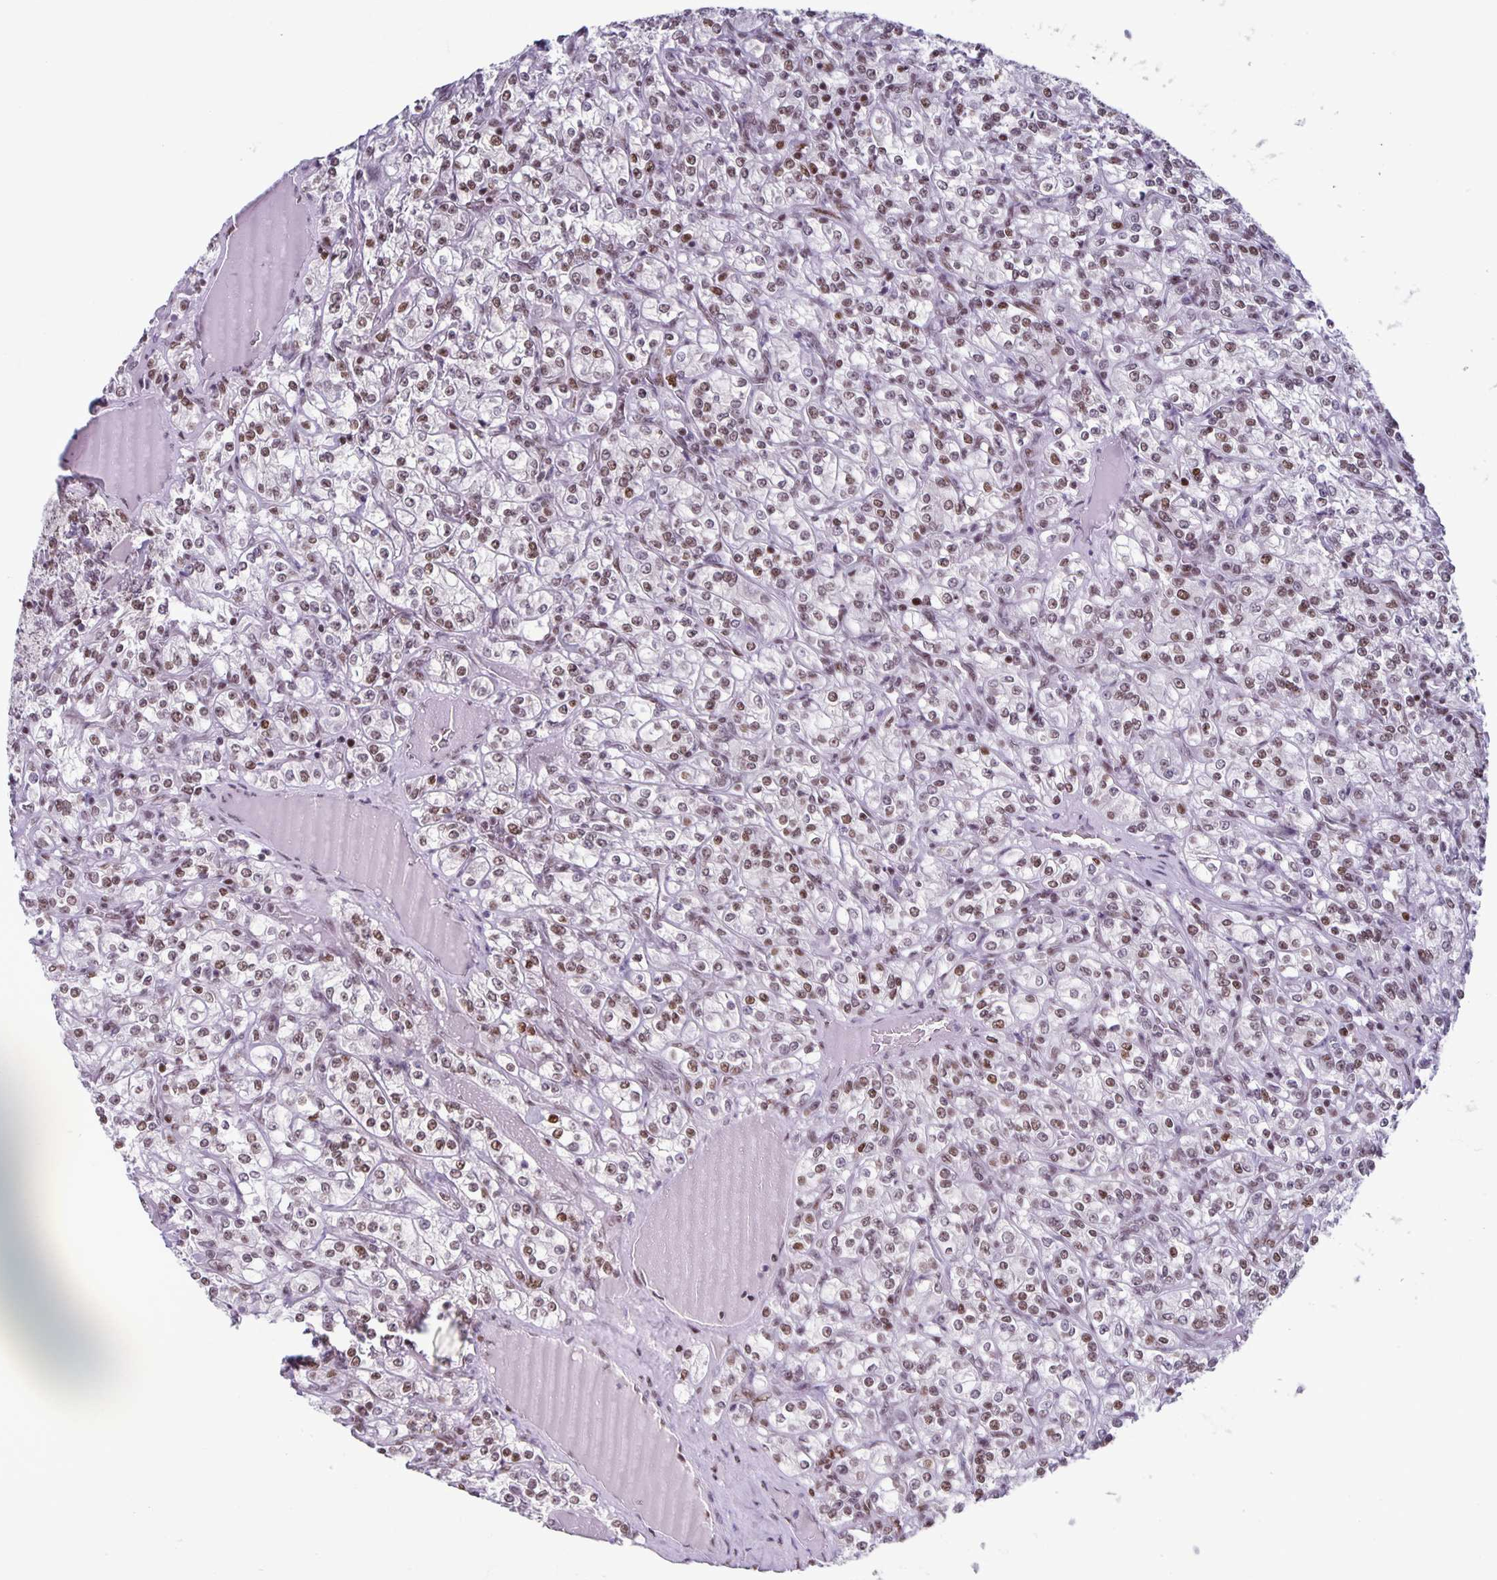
{"staining": {"intensity": "weak", "quantity": ">75%", "location": "nuclear"}, "tissue": "renal cancer", "cell_type": "Tumor cells", "image_type": "cancer", "snomed": [{"axis": "morphology", "description": "Adenocarcinoma, NOS"}, {"axis": "topography", "description": "Kidney"}], "caption": "Adenocarcinoma (renal) was stained to show a protein in brown. There is low levels of weak nuclear staining in approximately >75% of tumor cells.", "gene": "JUND", "patient": {"sex": "male", "age": 77}}